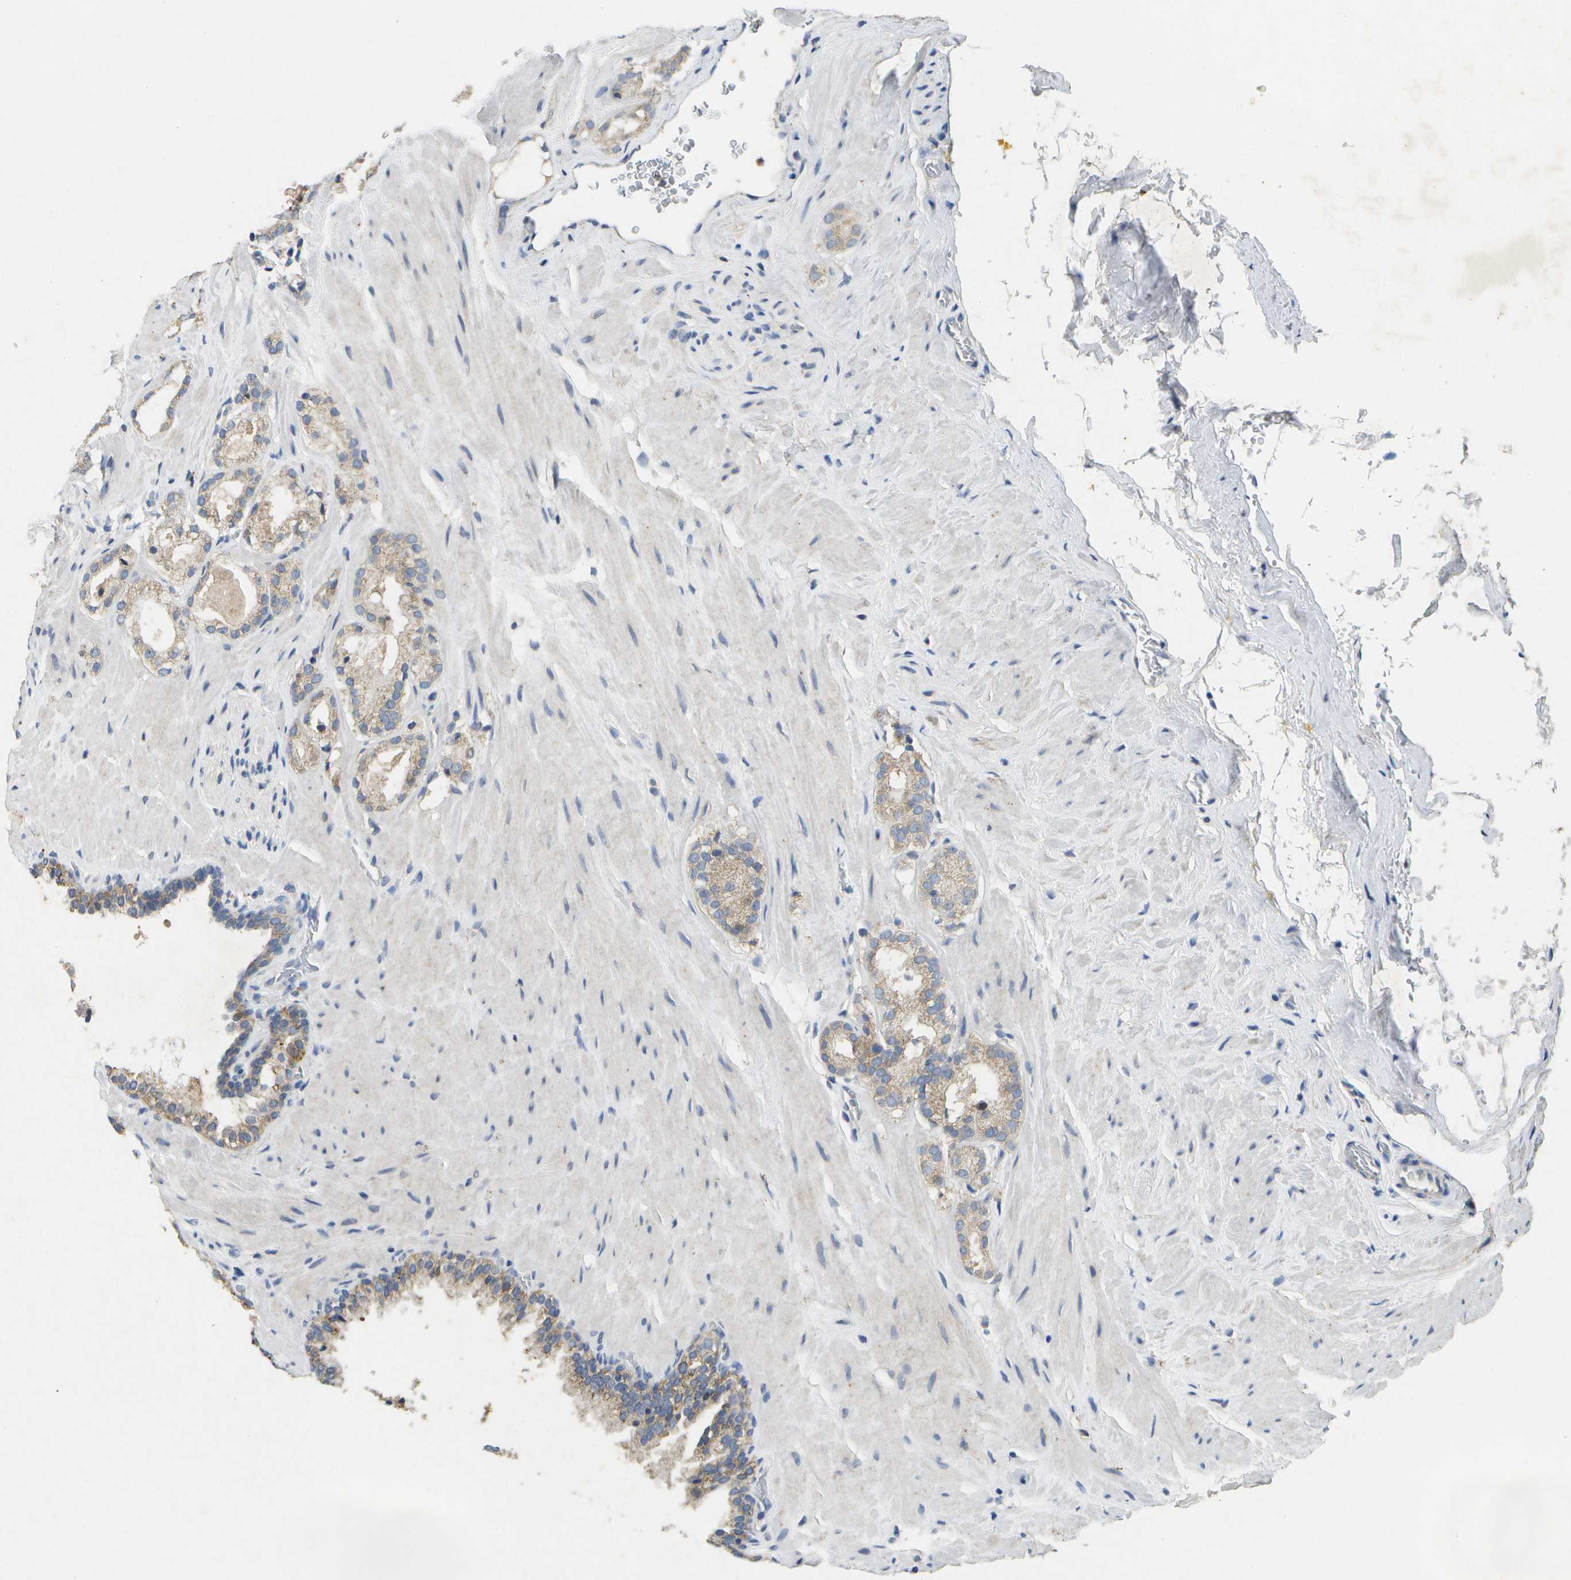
{"staining": {"intensity": "weak", "quantity": ">75%", "location": "cytoplasmic/membranous"}, "tissue": "prostate cancer", "cell_type": "Tumor cells", "image_type": "cancer", "snomed": [{"axis": "morphology", "description": "Adenocarcinoma, High grade"}, {"axis": "topography", "description": "Prostate"}], "caption": "Prostate high-grade adenocarcinoma stained with immunohistochemistry (IHC) displays weak cytoplasmic/membranous positivity in about >75% of tumor cells. The protein of interest is shown in brown color, while the nuclei are stained blue.", "gene": "KDELR1", "patient": {"sex": "male", "age": 64}}